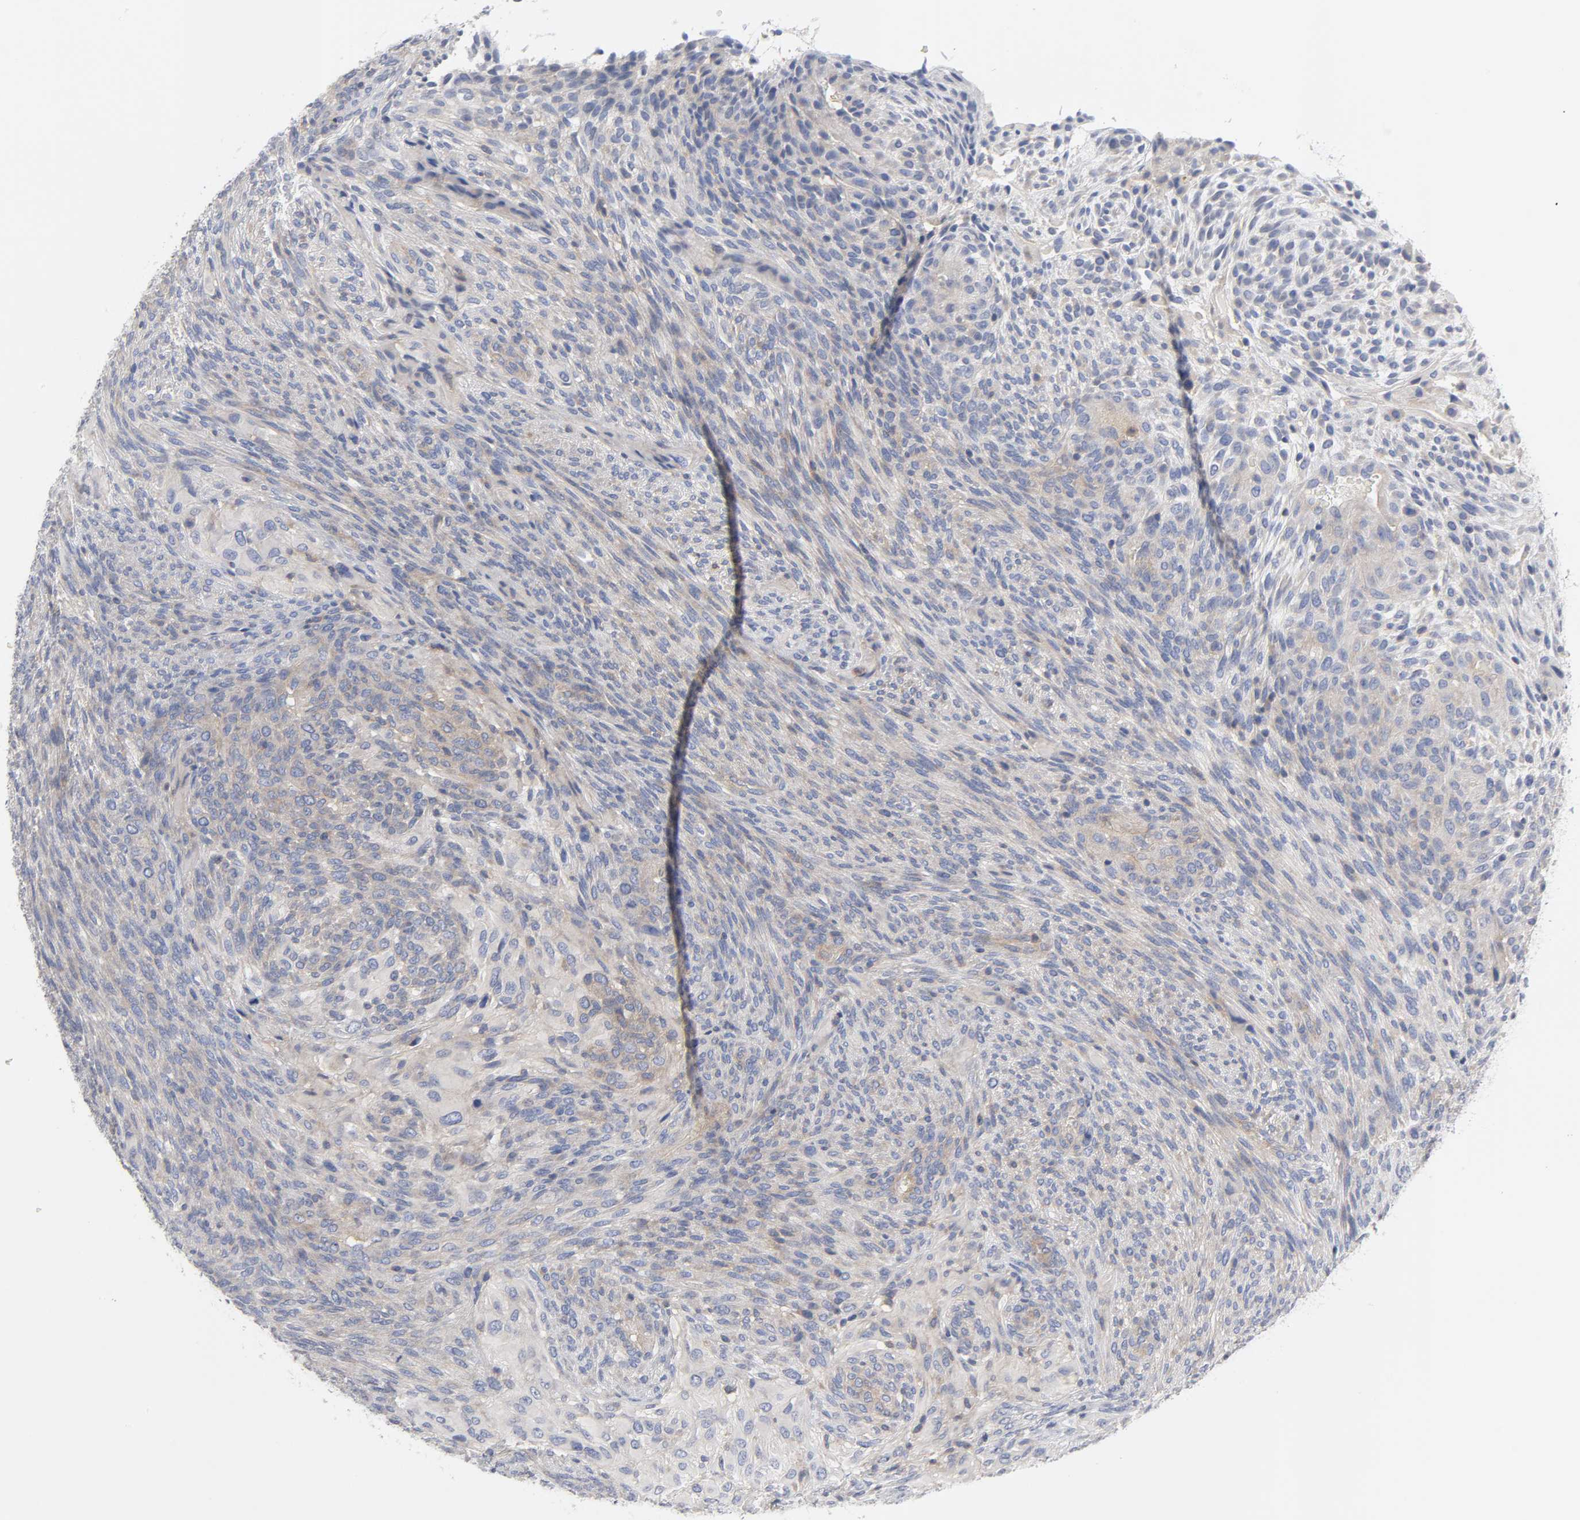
{"staining": {"intensity": "weak", "quantity": "25%-75%", "location": "cytoplasmic/membranous"}, "tissue": "glioma", "cell_type": "Tumor cells", "image_type": "cancer", "snomed": [{"axis": "morphology", "description": "Glioma, malignant, High grade"}, {"axis": "topography", "description": "Cerebral cortex"}], "caption": "The micrograph demonstrates a brown stain indicating the presence of a protein in the cytoplasmic/membranous of tumor cells in high-grade glioma (malignant).", "gene": "ROCK1", "patient": {"sex": "female", "age": 55}}